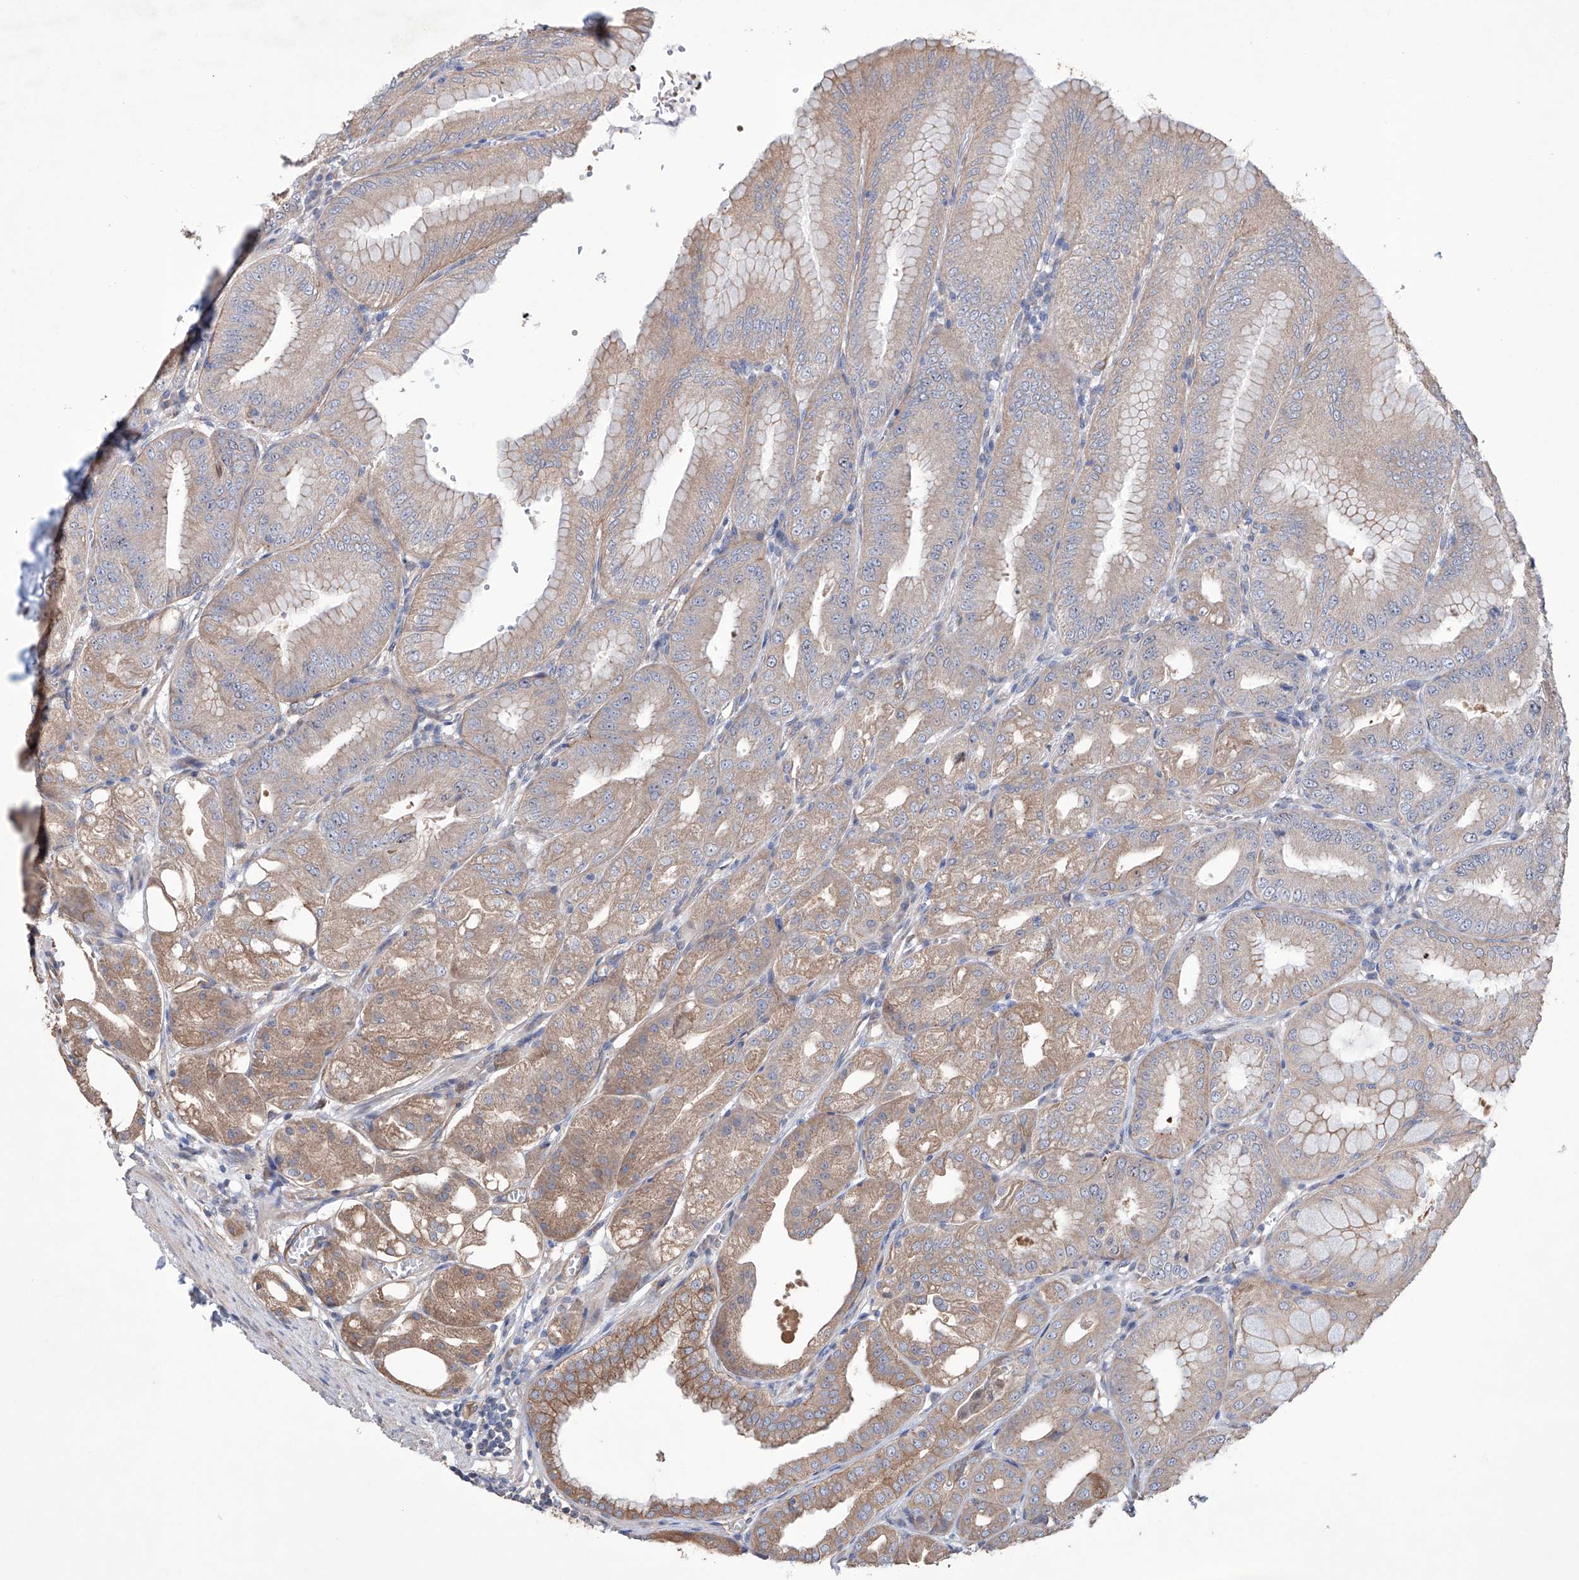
{"staining": {"intensity": "weak", "quantity": "25%-75%", "location": "cytoplasmic/membranous"}, "tissue": "stomach", "cell_type": "Glandular cells", "image_type": "normal", "snomed": [{"axis": "morphology", "description": "Normal tissue, NOS"}, {"axis": "topography", "description": "Stomach, lower"}], "caption": "Glandular cells display low levels of weak cytoplasmic/membranous positivity in about 25%-75% of cells in normal stomach.", "gene": "AFG1L", "patient": {"sex": "male", "age": 71}}